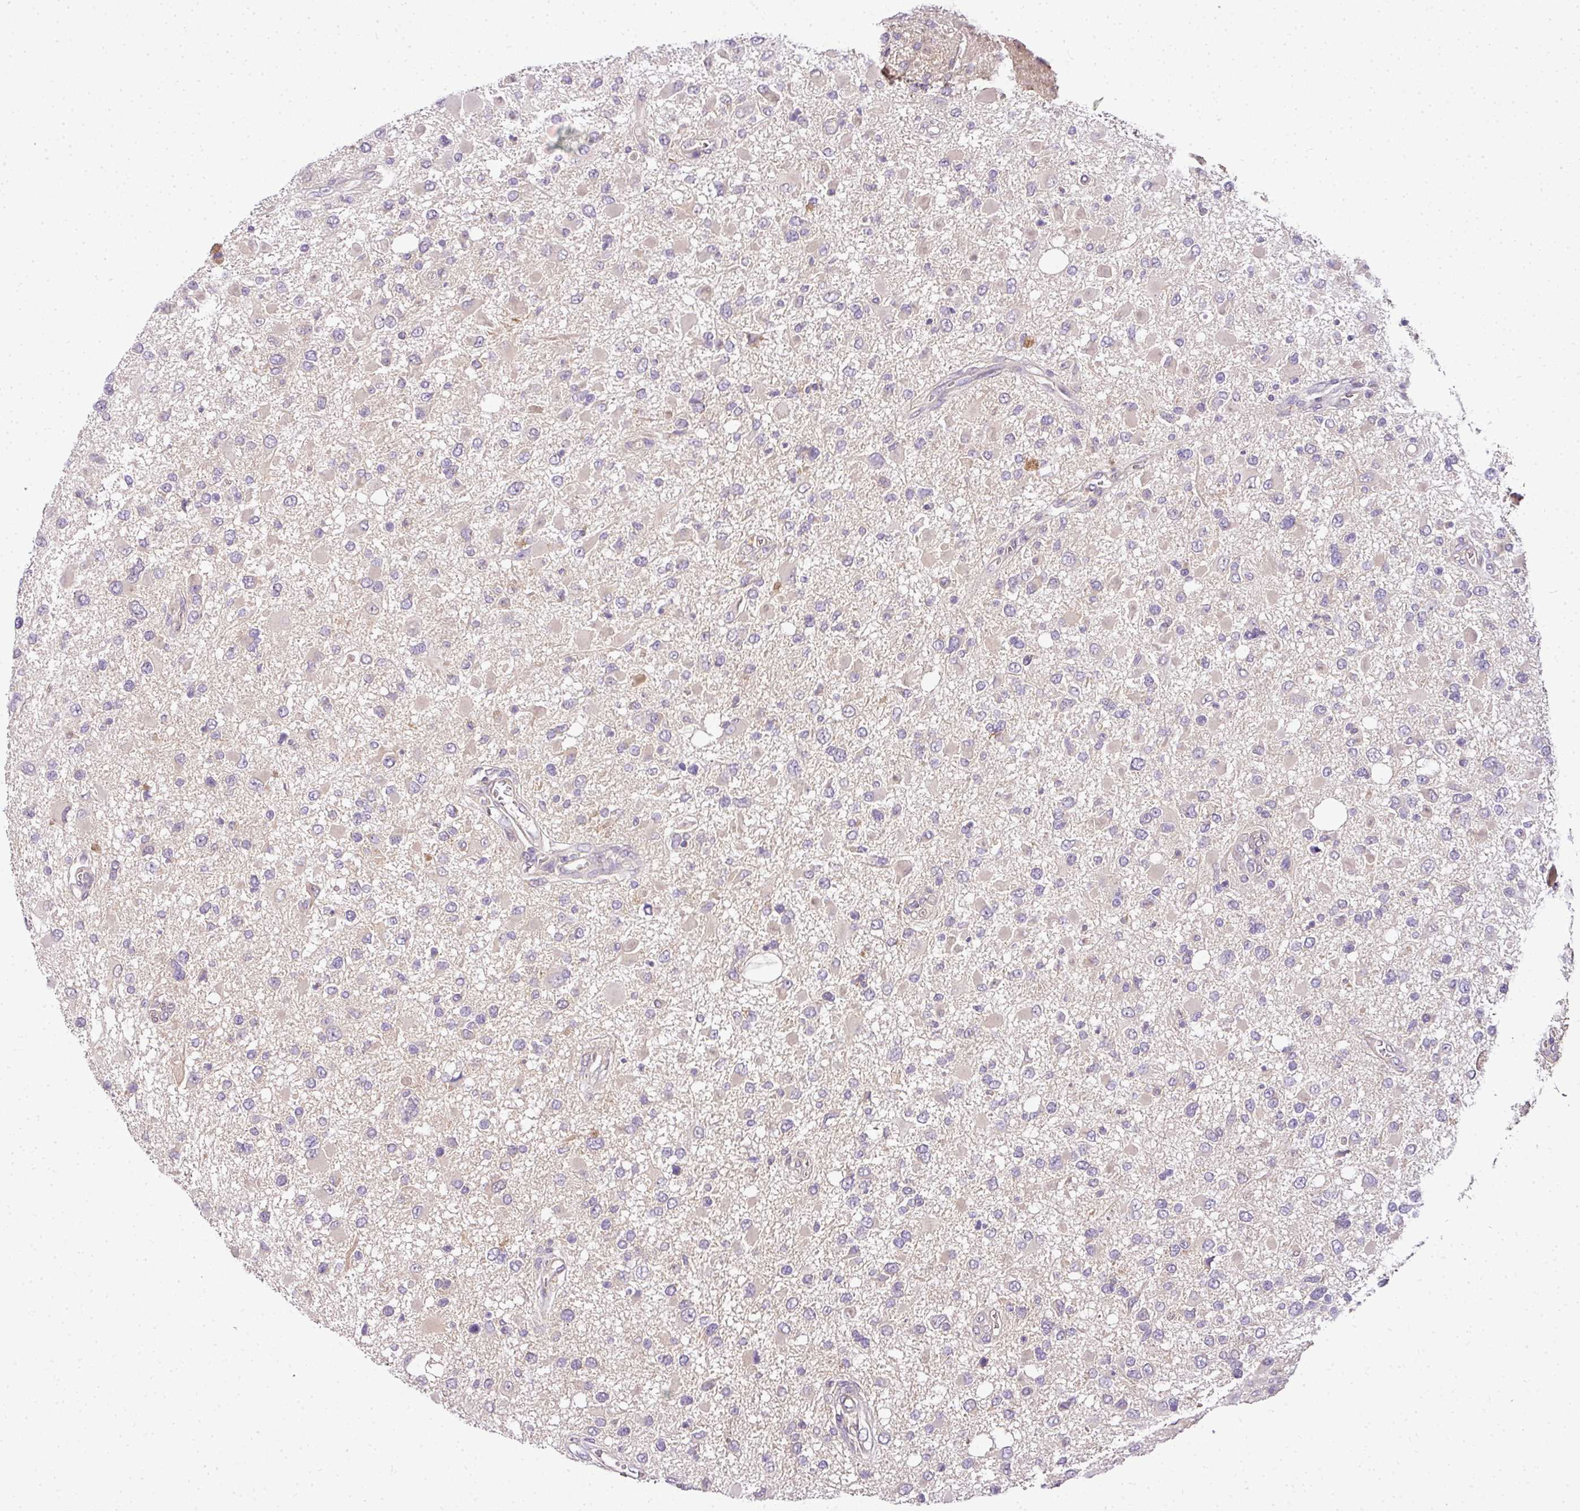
{"staining": {"intensity": "negative", "quantity": "none", "location": "none"}, "tissue": "glioma", "cell_type": "Tumor cells", "image_type": "cancer", "snomed": [{"axis": "morphology", "description": "Glioma, malignant, High grade"}, {"axis": "topography", "description": "Brain"}], "caption": "Histopathology image shows no protein staining in tumor cells of malignant glioma (high-grade) tissue. (DAB IHC visualized using brightfield microscopy, high magnification).", "gene": "ADH5", "patient": {"sex": "male", "age": 53}}